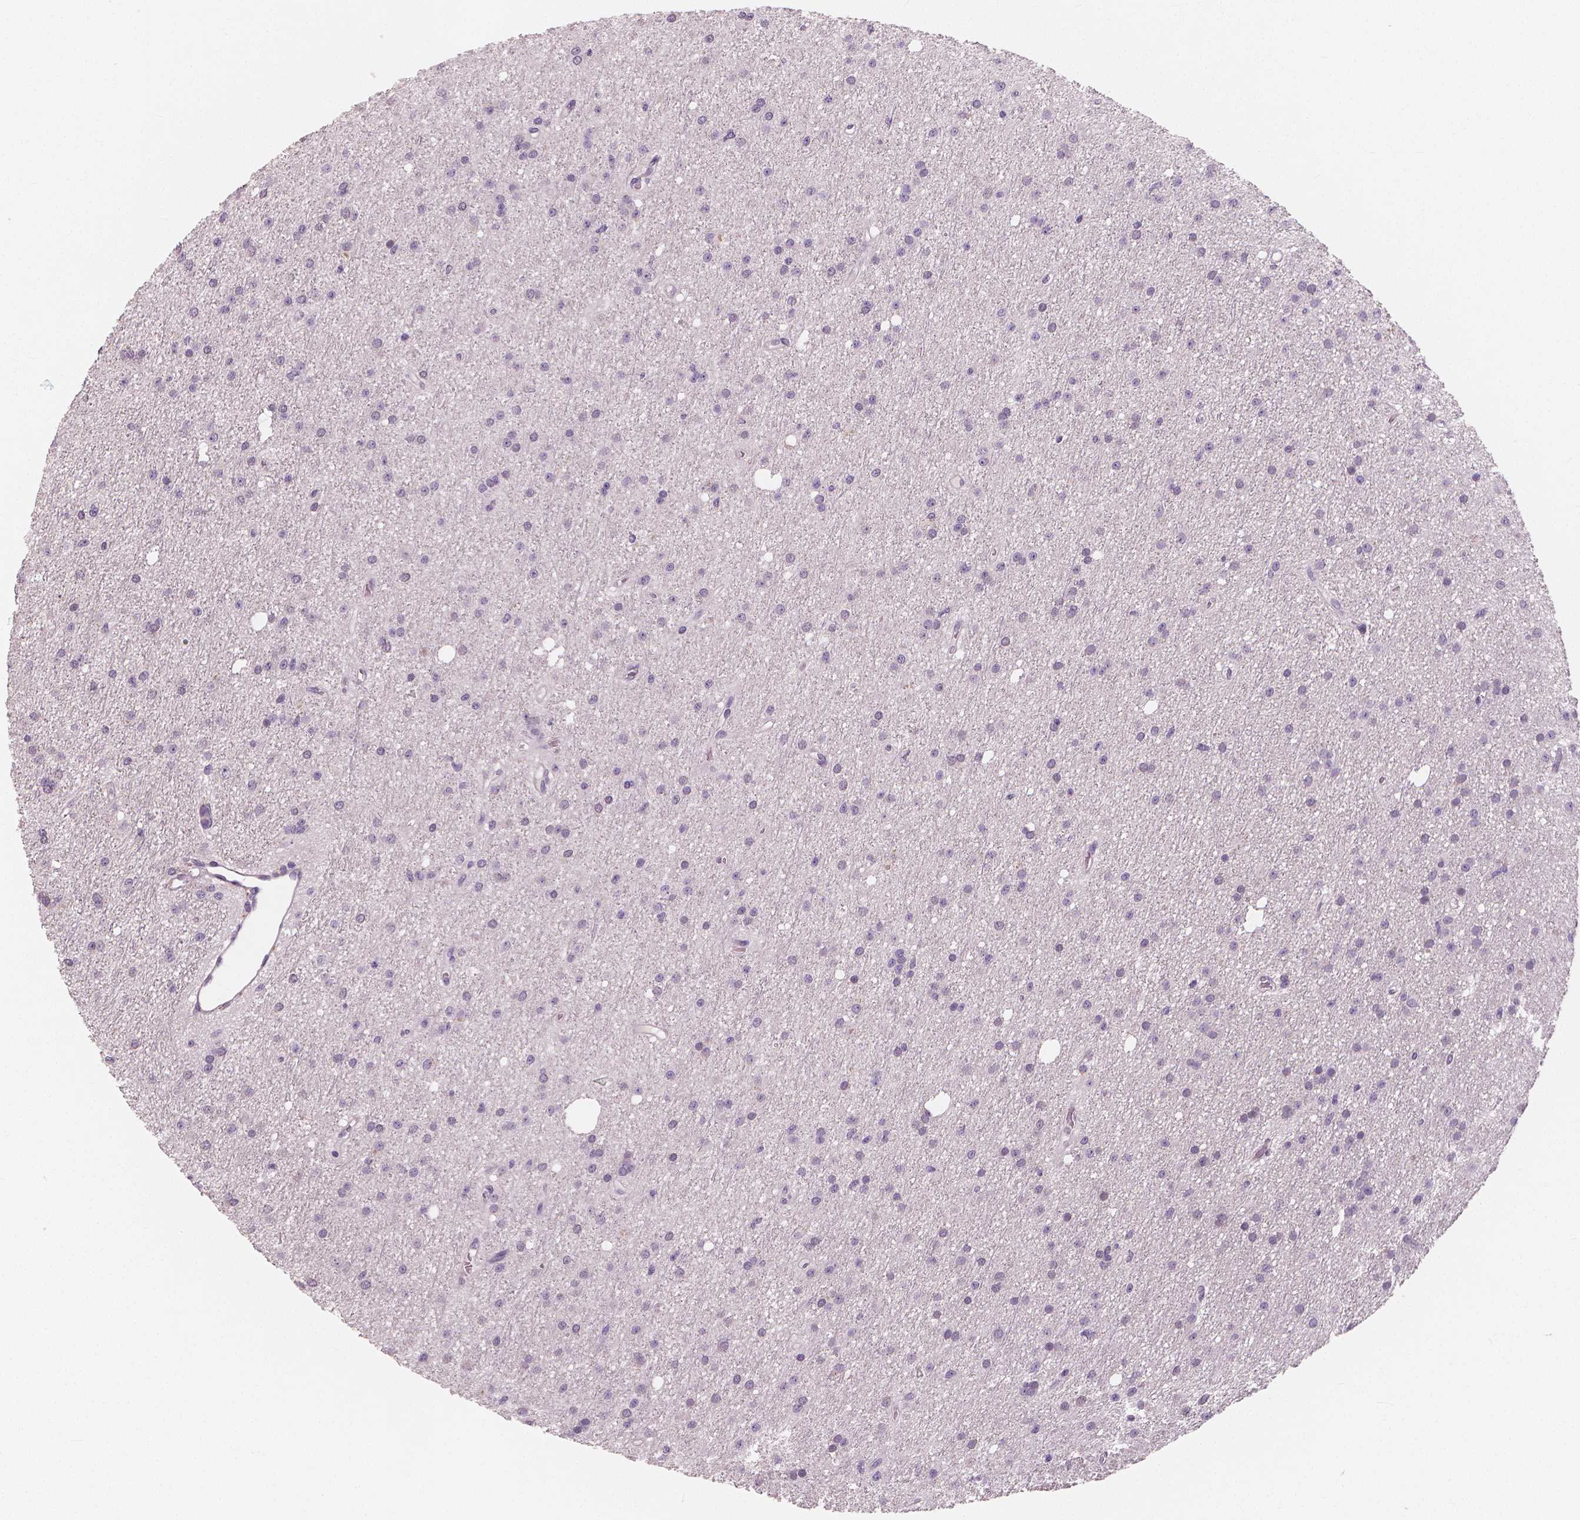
{"staining": {"intensity": "negative", "quantity": "none", "location": "none"}, "tissue": "glioma", "cell_type": "Tumor cells", "image_type": "cancer", "snomed": [{"axis": "morphology", "description": "Glioma, malignant, Low grade"}, {"axis": "topography", "description": "Brain"}], "caption": "Immunohistochemical staining of low-grade glioma (malignant) displays no significant expression in tumor cells.", "gene": "RNASE7", "patient": {"sex": "male", "age": 27}}